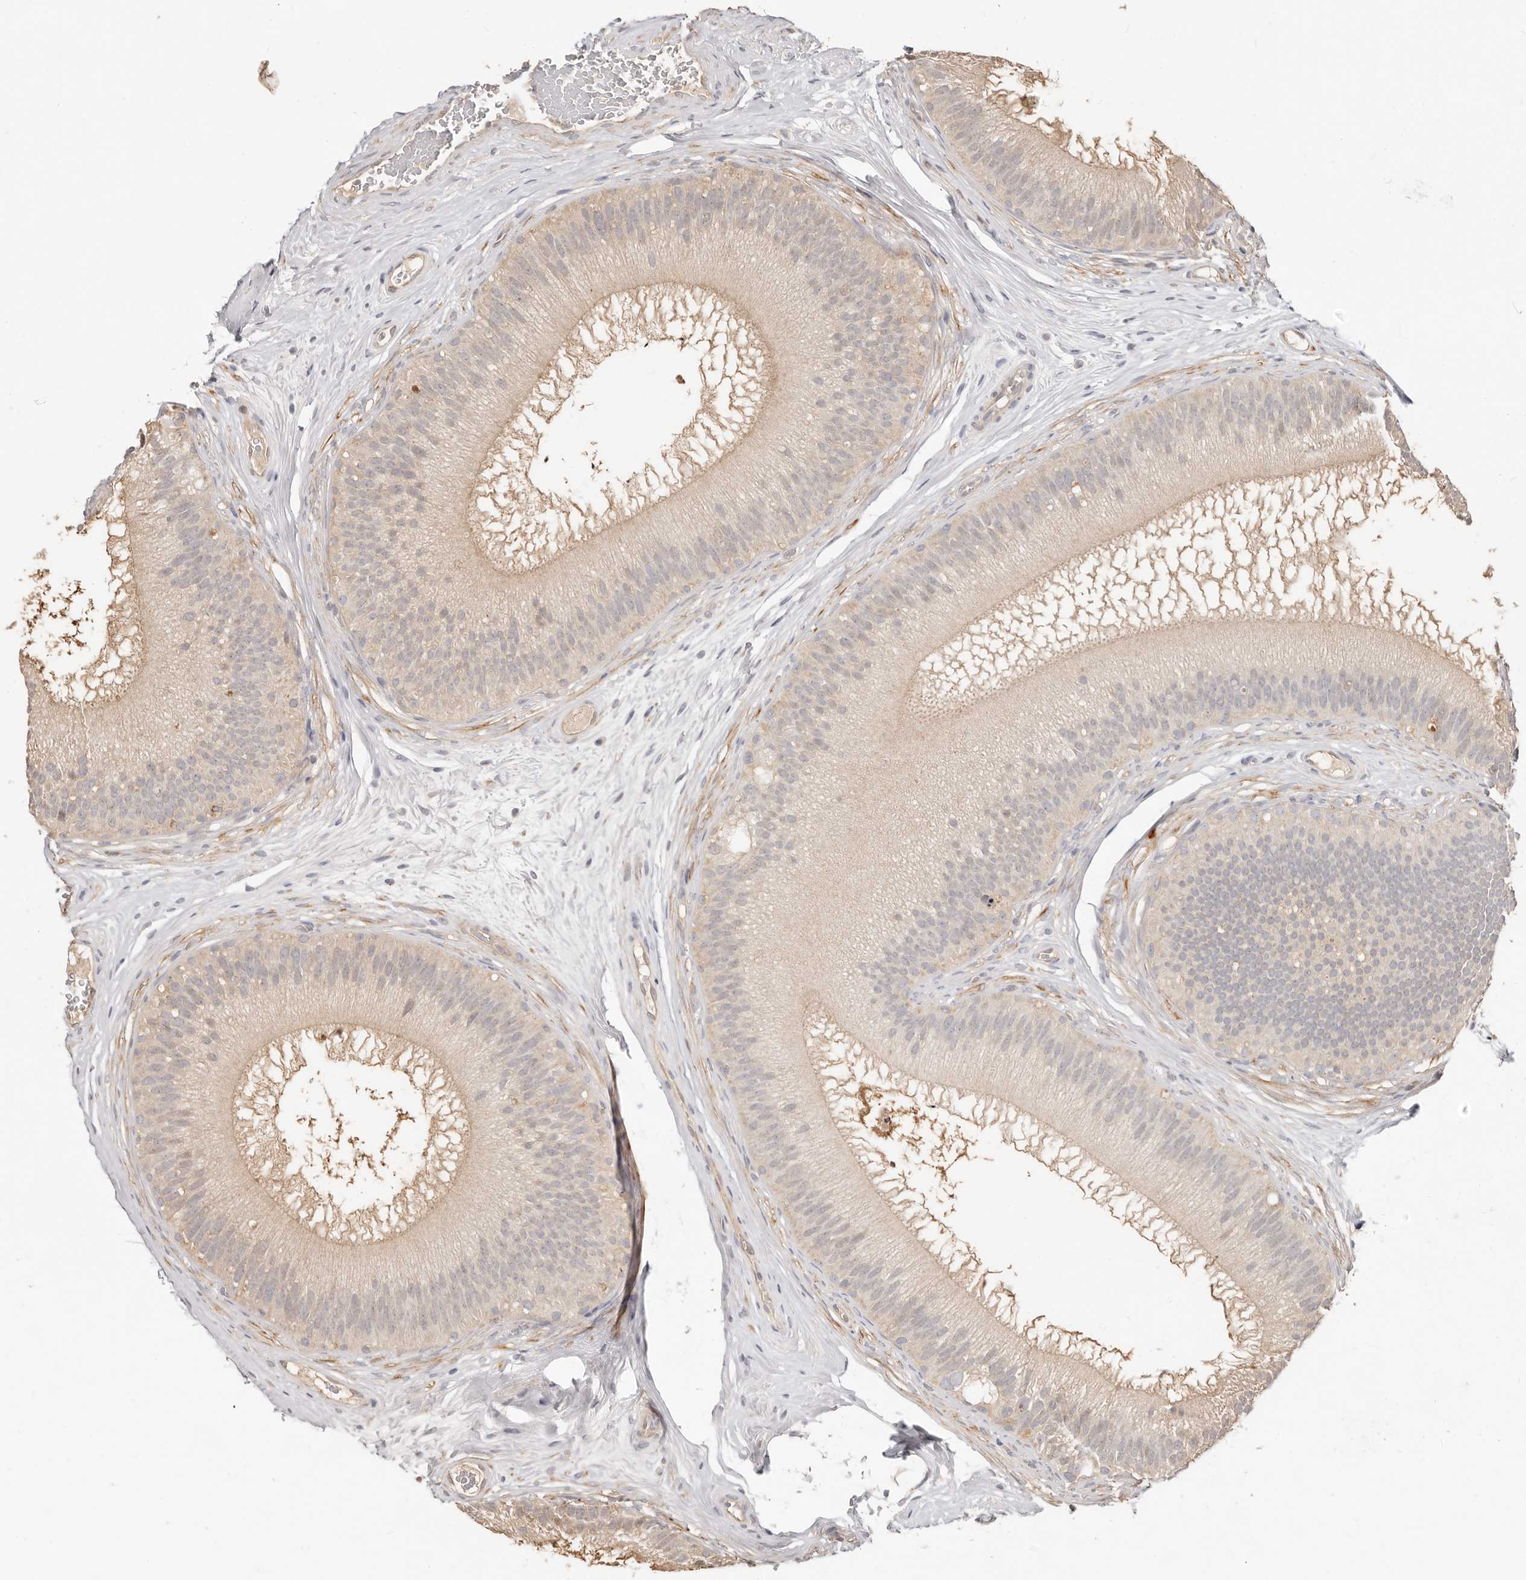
{"staining": {"intensity": "negative", "quantity": "none", "location": "none"}, "tissue": "epididymis", "cell_type": "Glandular cells", "image_type": "normal", "snomed": [{"axis": "morphology", "description": "Normal tissue, NOS"}, {"axis": "topography", "description": "Epididymis"}], "caption": "Protein analysis of normal epididymis exhibits no significant expression in glandular cells. (Stains: DAB (3,3'-diaminobenzidine) IHC with hematoxylin counter stain, Microscopy: brightfield microscopy at high magnification).", "gene": "MTFR2", "patient": {"sex": "male", "age": 45}}